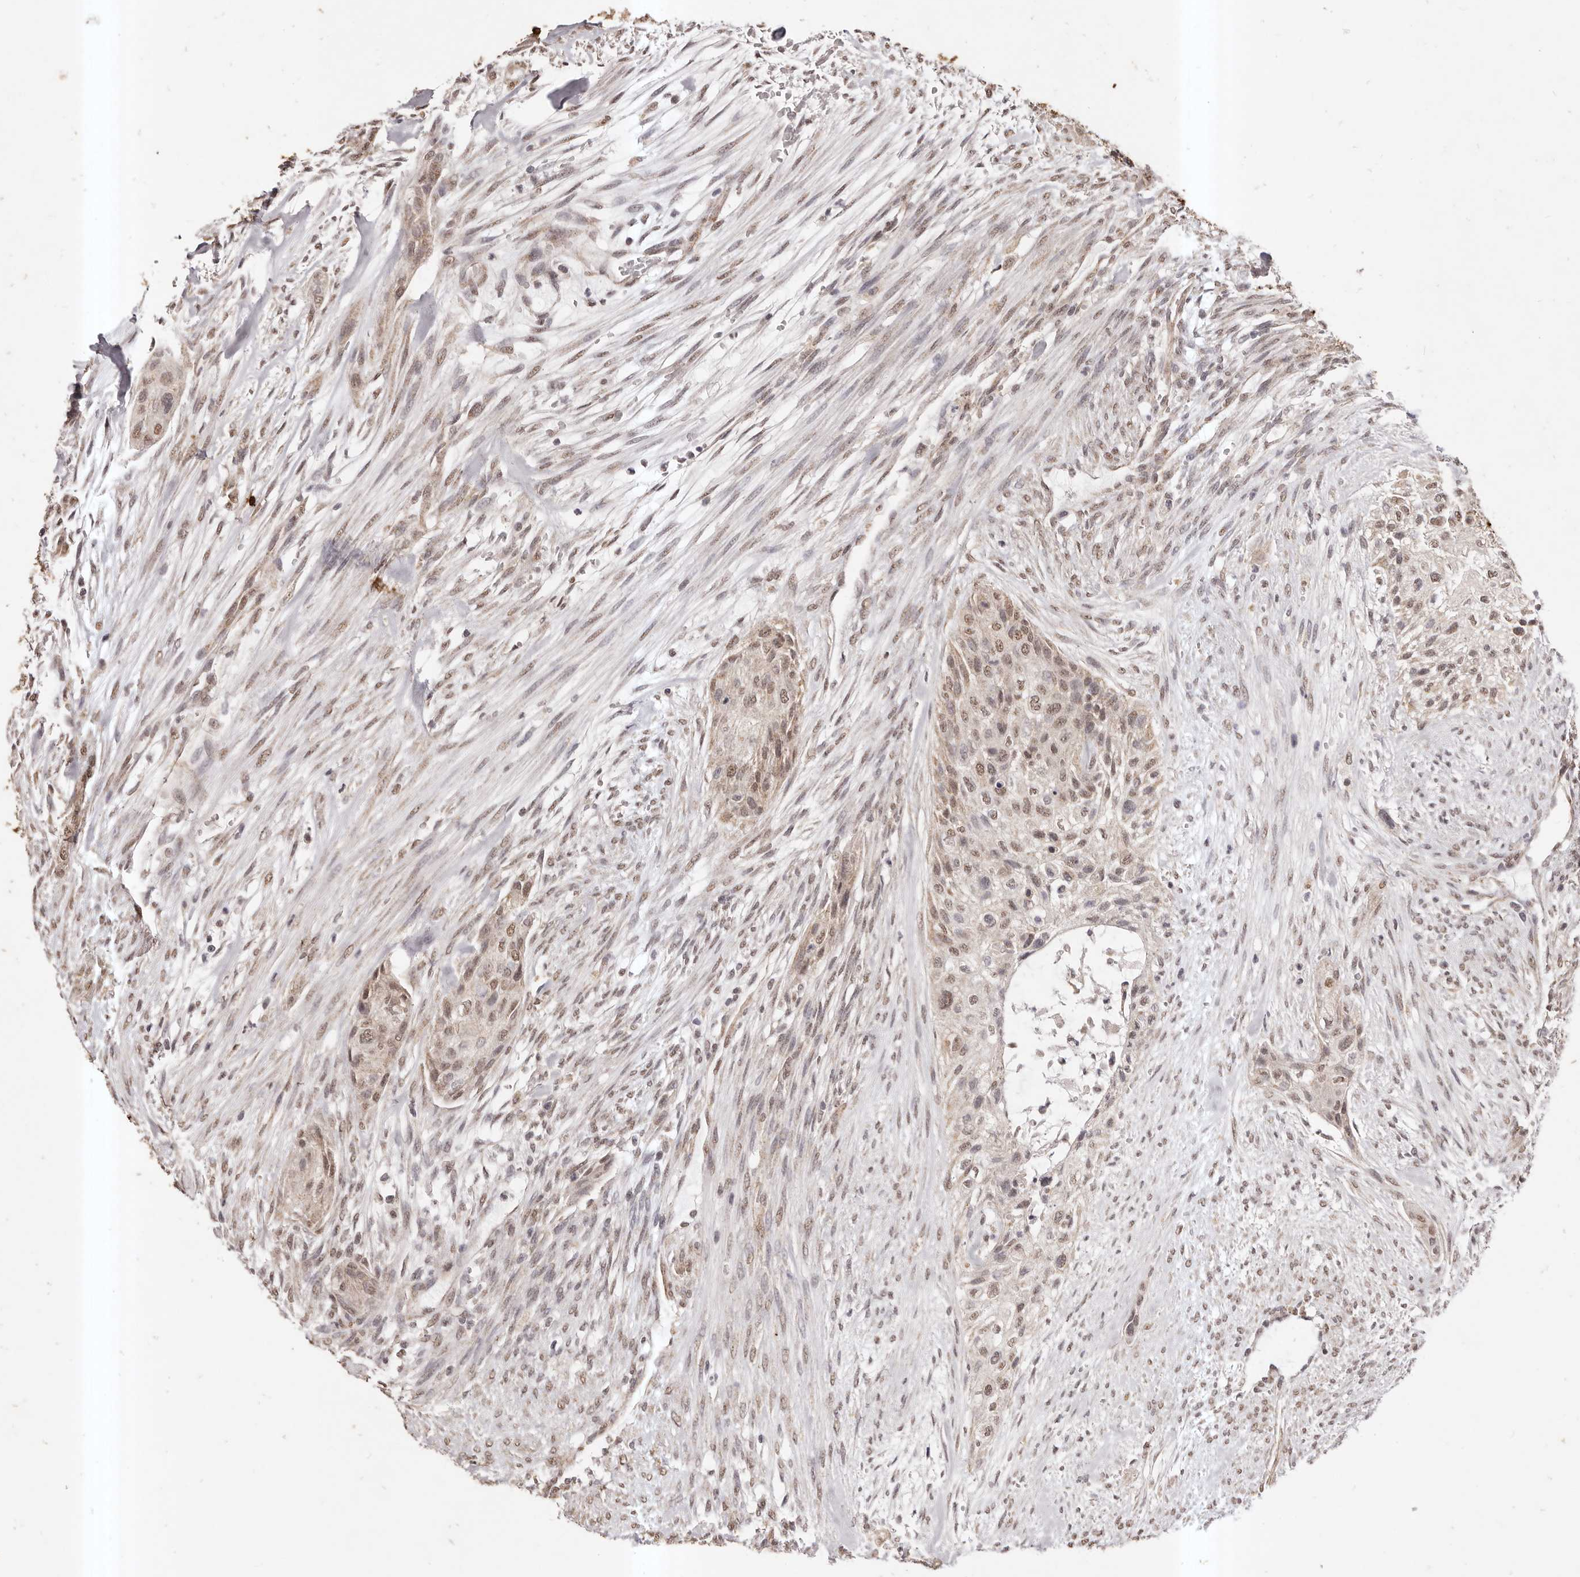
{"staining": {"intensity": "moderate", "quantity": ">75%", "location": "nuclear"}, "tissue": "urothelial cancer", "cell_type": "Tumor cells", "image_type": "cancer", "snomed": [{"axis": "morphology", "description": "Urothelial carcinoma, High grade"}, {"axis": "topography", "description": "Urinary bladder"}], "caption": "Immunohistochemistry (IHC) (DAB (3,3'-diaminobenzidine)) staining of human urothelial cancer displays moderate nuclear protein positivity in approximately >75% of tumor cells.", "gene": "RPS6KA5", "patient": {"sex": "male", "age": 35}}